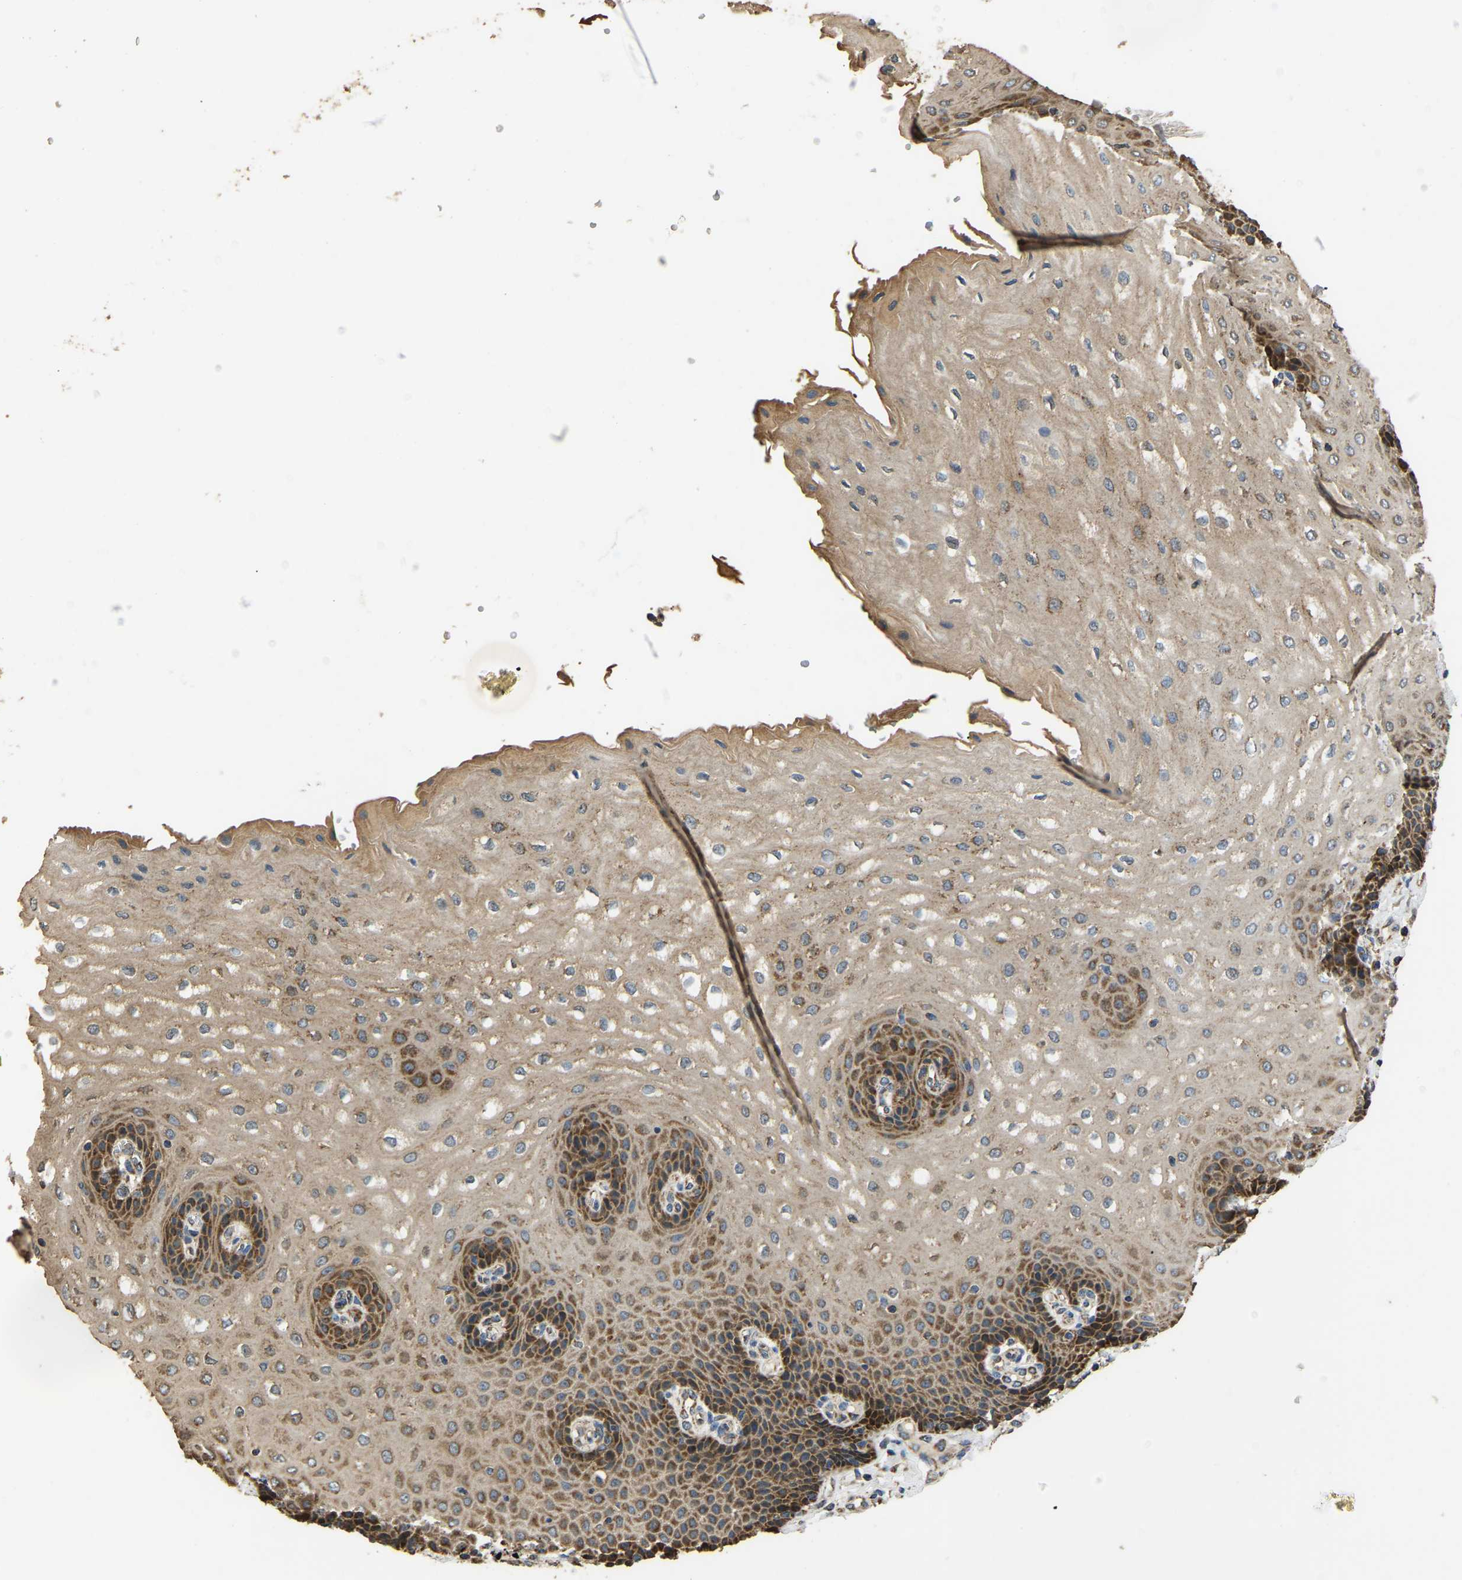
{"staining": {"intensity": "strong", "quantity": ">75%", "location": "cytoplasmic/membranous"}, "tissue": "esophagus", "cell_type": "Squamous epithelial cells", "image_type": "normal", "snomed": [{"axis": "morphology", "description": "Normal tissue, NOS"}, {"axis": "topography", "description": "Esophagus"}], "caption": "Esophagus stained for a protein (brown) displays strong cytoplasmic/membranous positive expression in approximately >75% of squamous epithelial cells.", "gene": "TUFM", "patient": {"sex": "male", "age": 54}}